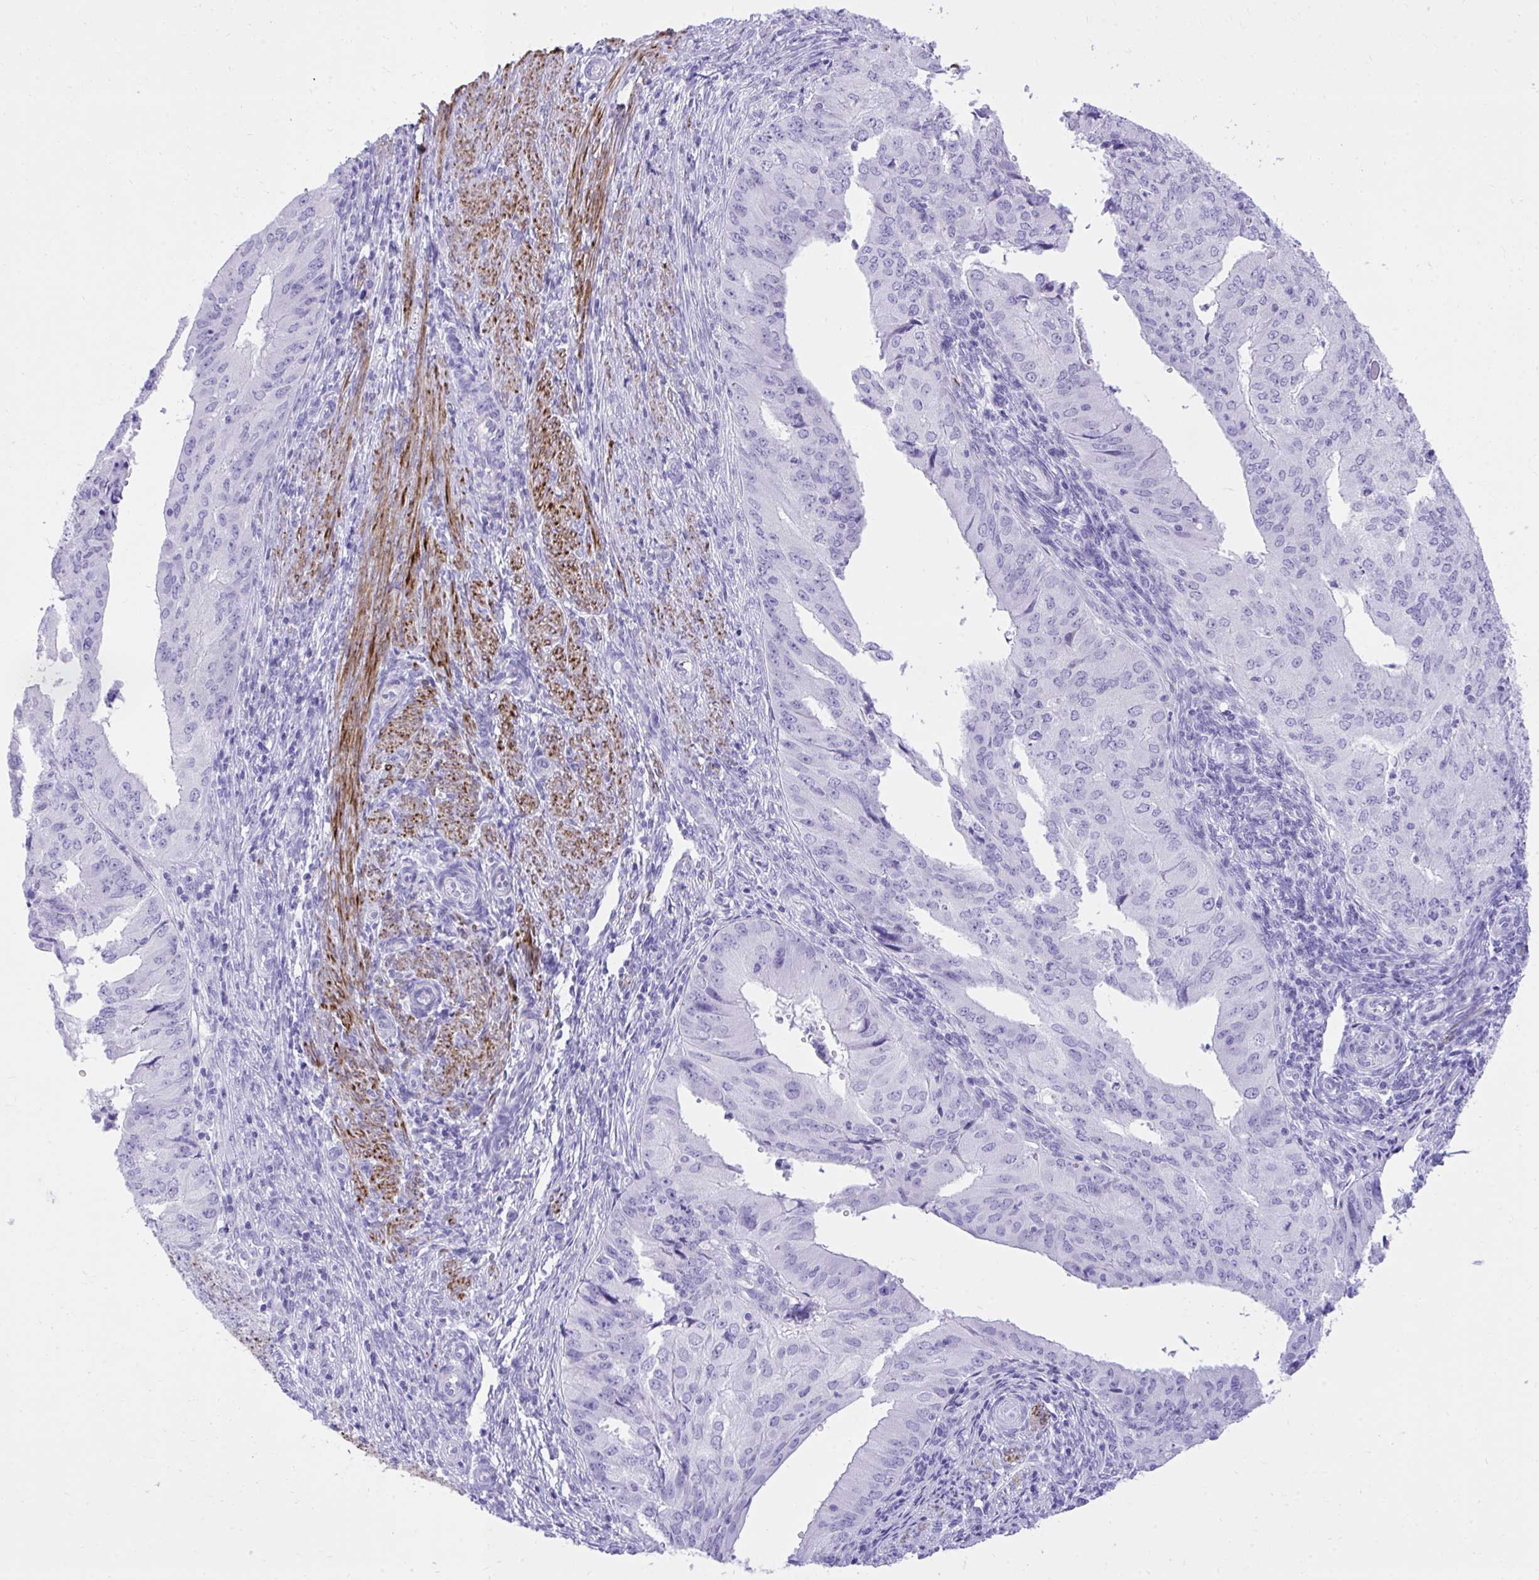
{"staining": {"intensity": "negative", "quantity": "none", "location": "none"}, "tissue": "endometrial cancer", "cell_type": "Tumor cells", "image_type": "cancer", "snomed": [{"axis": "morphology", "description": "Adenocarcinoma, NOS"}, {"axis": "topography", "description": "Endometrium"}], "caption": "This is an immunohistochemistry photomicrograph of endometrial cancer. There is no positivity in tumor cells.", "gene": "KCNN4", "patient": {"sex": "female", "age": 50}}